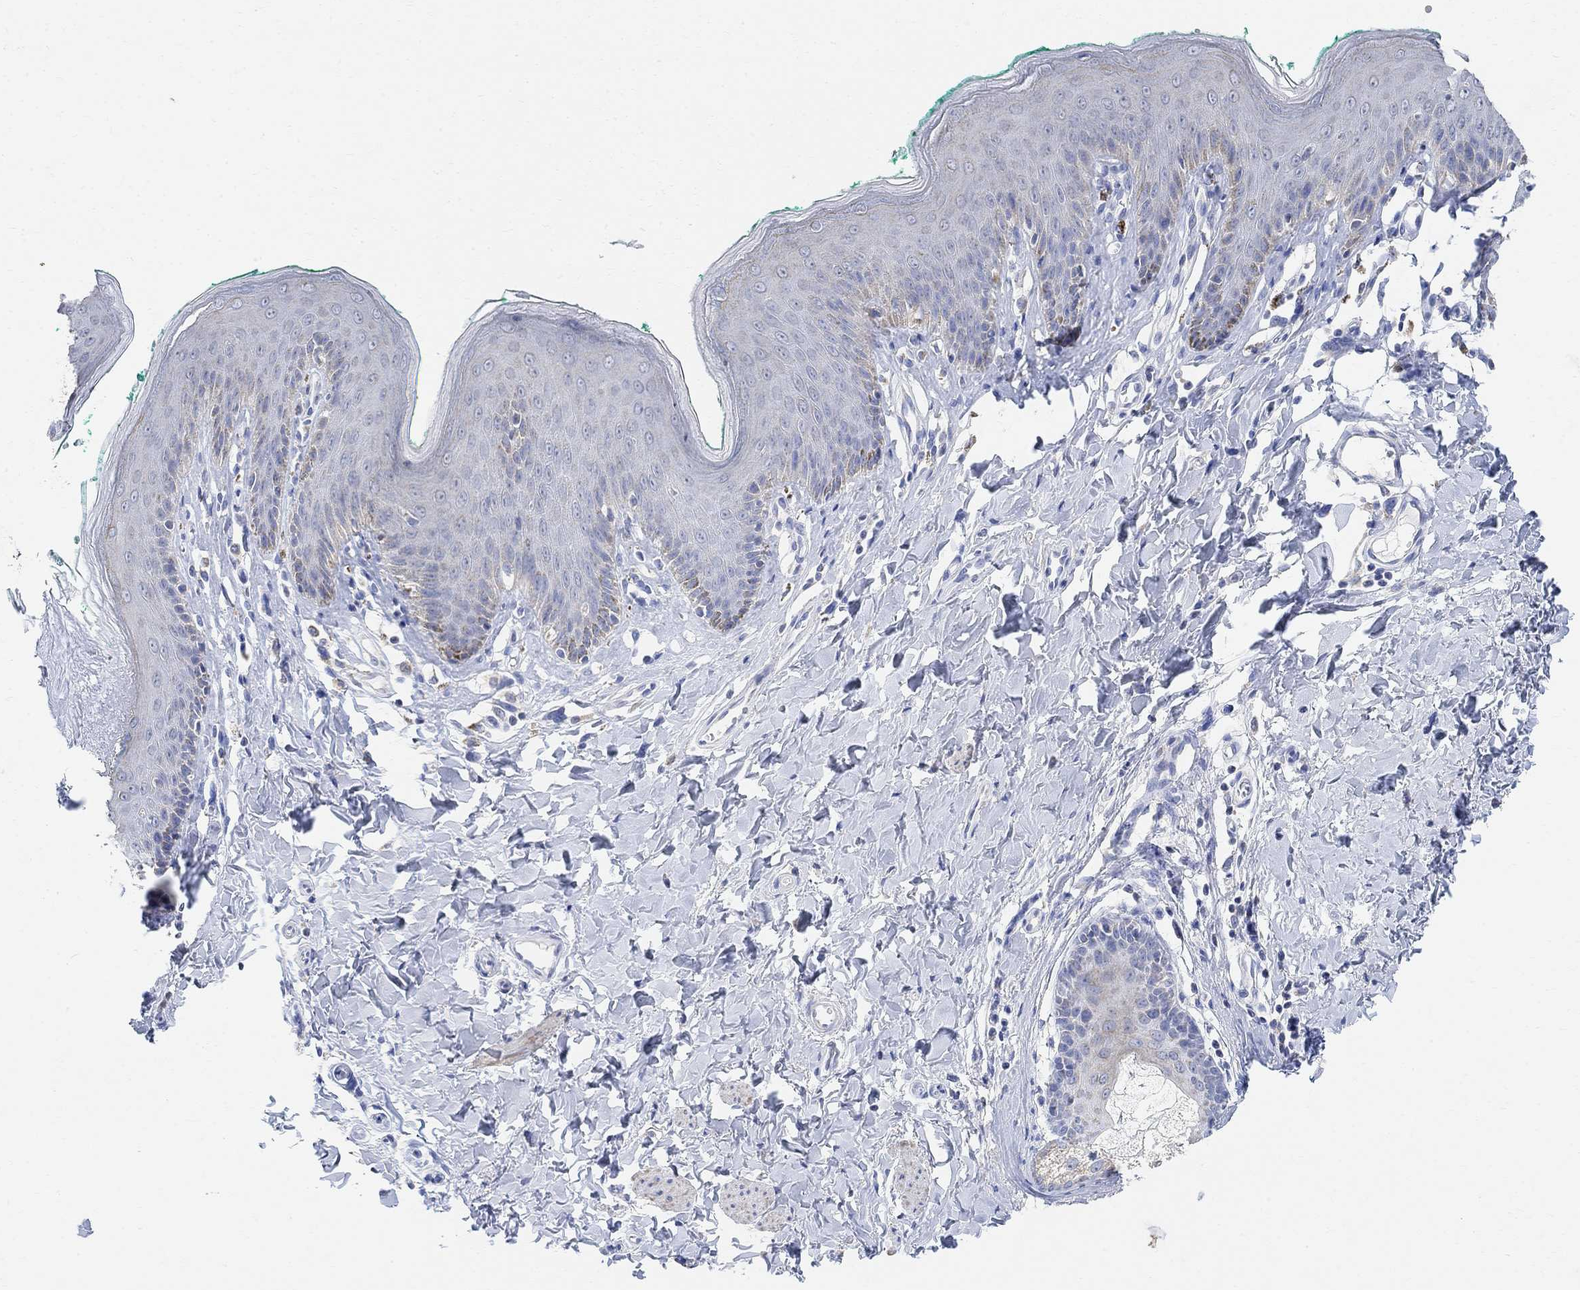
{"staining": {"intensity": "negative", "quantity": "none", "location": "none"}, "tissue": "skin", "cell_type": "Epidermal cells", "image_type": "normal", "snomed": [{"axis": "morphology", "description": "Normal tissue, NOS"}, {"axis": "topography", "description": "Vulva"}], "caption": "Immunohistochemistry image of unremarkable skin stained for a protein (brown), which exhibits no positivity in epidermal cells. (DAB (3,3'-diaminobenzidine) IHC visualized using brightfield microscopy, high magnification).", "gene": "SYT12", "patient": {"sex": "female", "age": 66}}